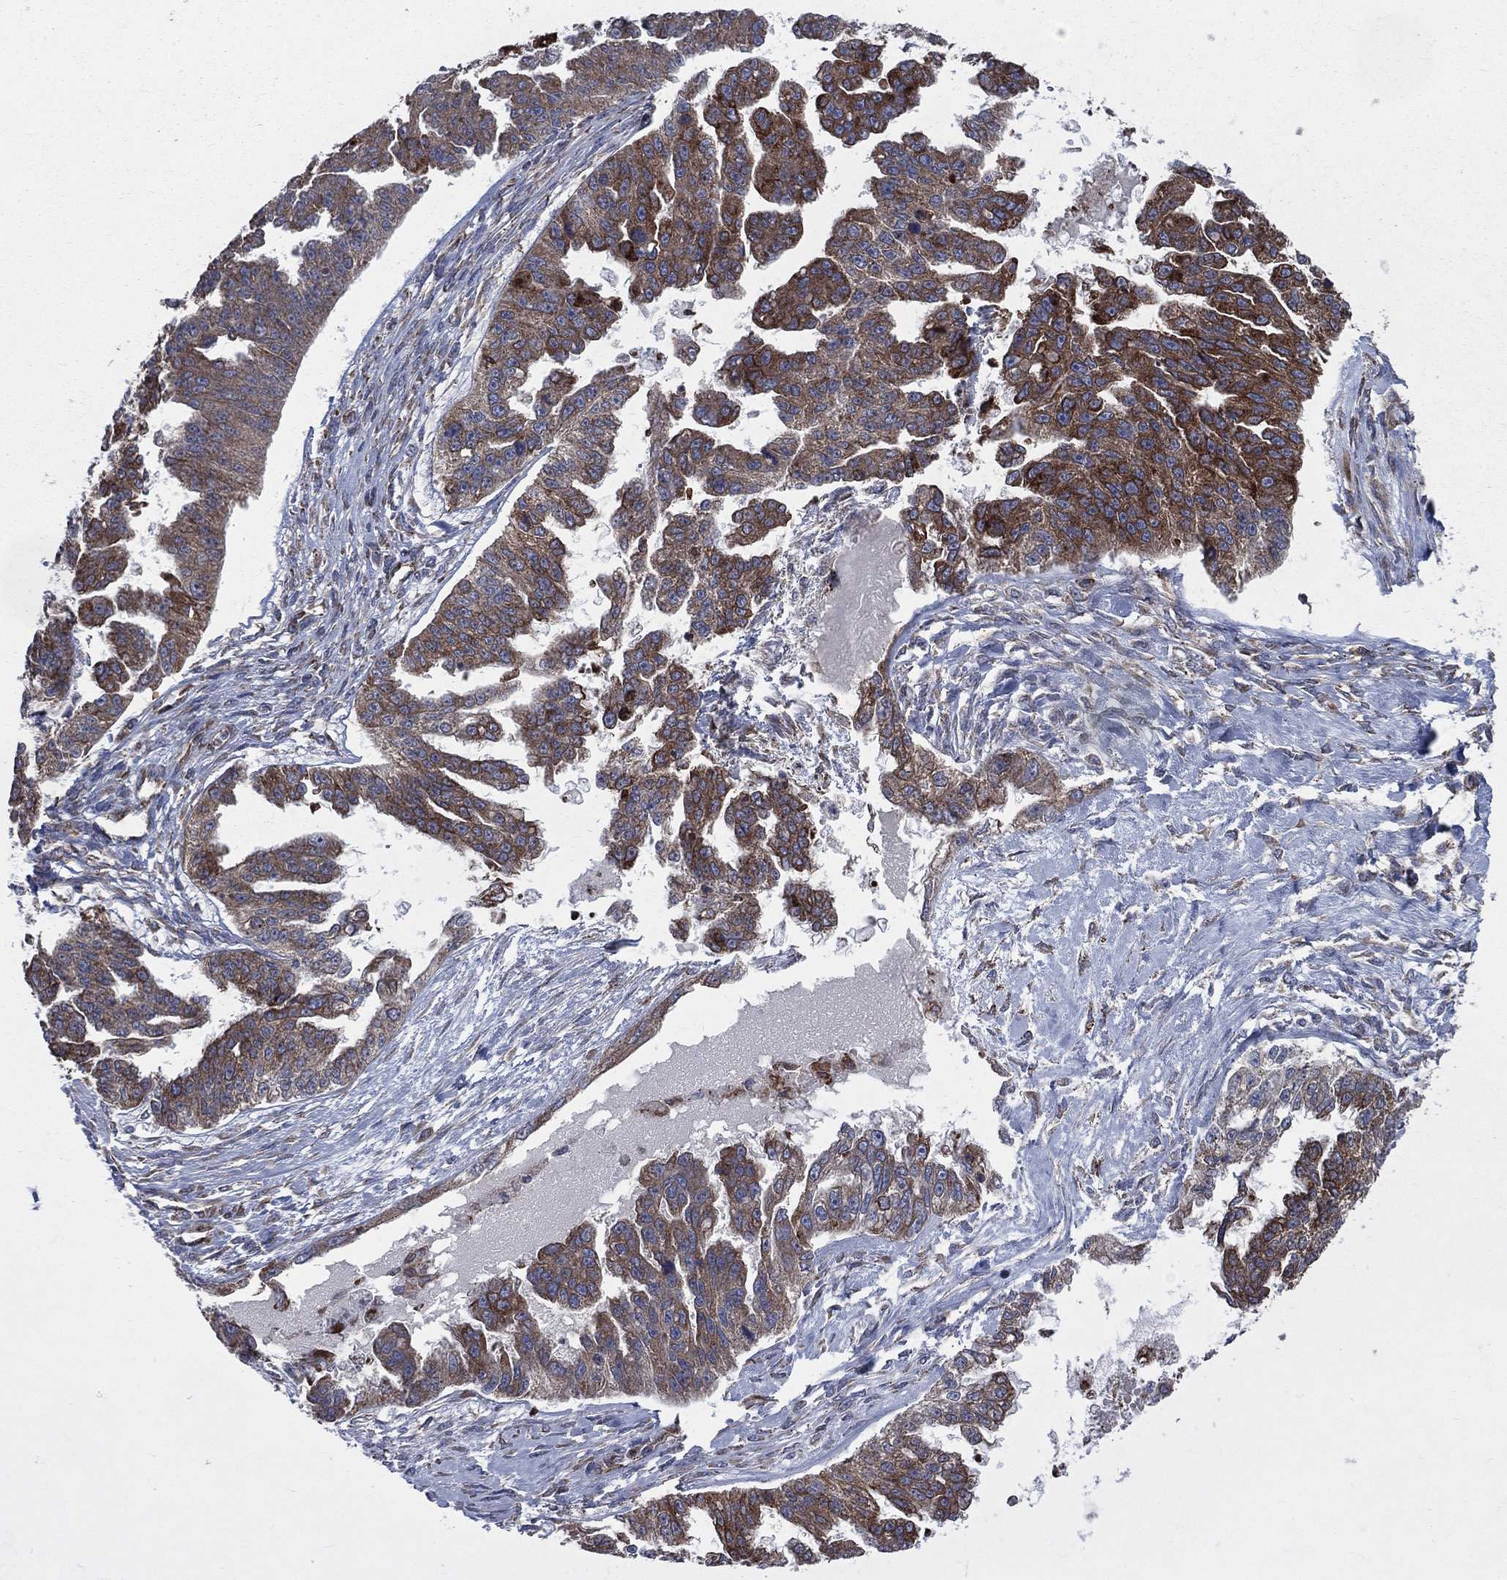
{"staining": {"intensity": "strong", "quantity": ">75%", "location": "cytoplasmic/membranous"}, "tissue": "ovarian cancer", "cell_type": "Tumor cells", "image_type": "cancer", "snomed": [{"axis": "morphology", "description": "Cystadenocarcinoma, serous, NOS"}, {"axis": "topography", "description": "Ovary"}], "caption": "DAB immunohistochemical staining of ovarian cancer reveals strong cytoplasmic/membranous protein positivity in about >75% of tumor cells. (DAB IHC, brown staining for protein, blue staining for nuclei).", "gene": "CCDC159", "patient": {"sex": "female", "age": 58}}